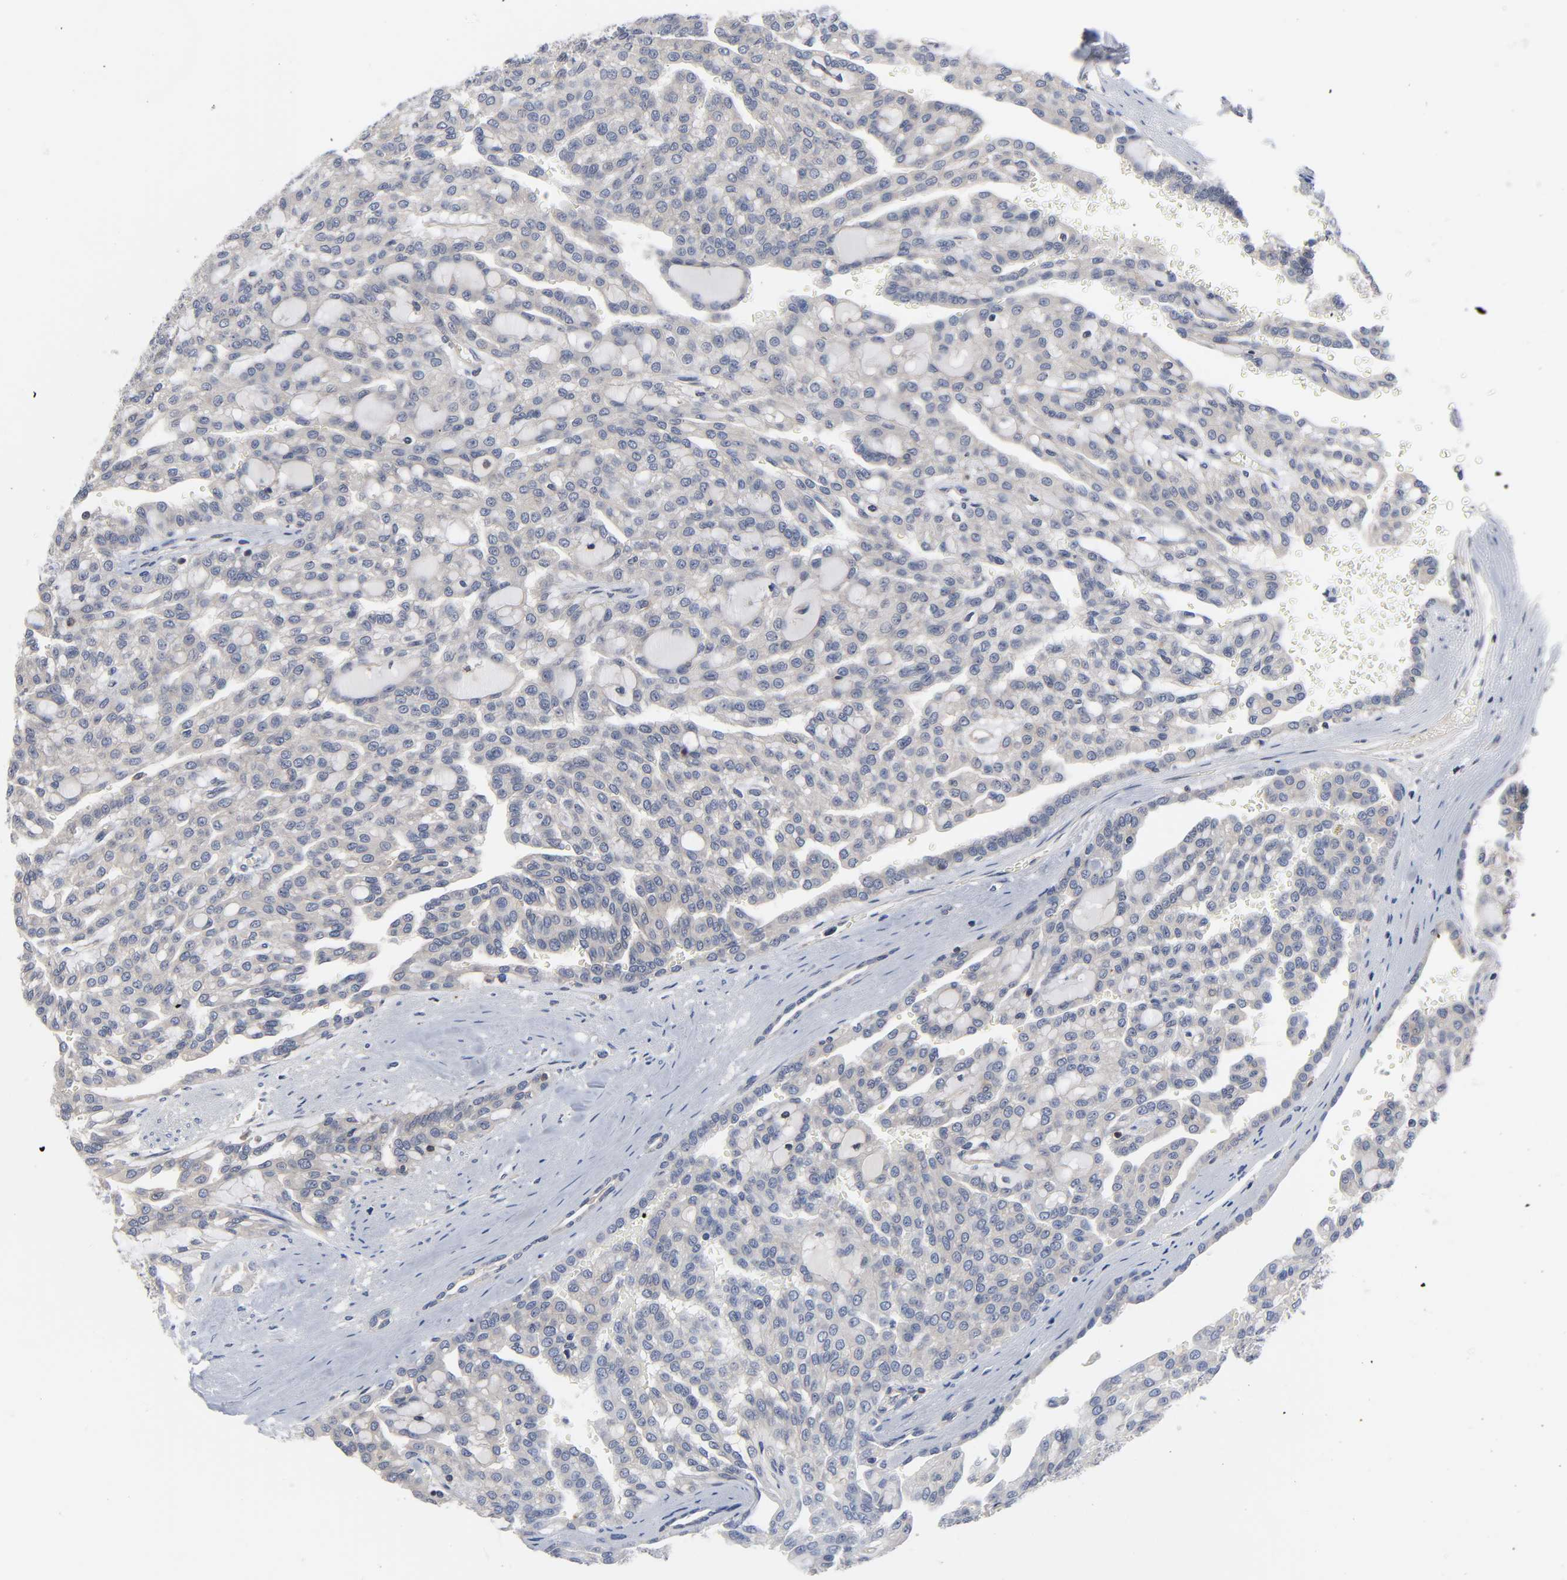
{"staining": {"intensity": "negative", "quantity": "none", "location": "none"}, "tissue": "renal cancer", "cell_type": "Tumor cells", "image_type": "cancer", "snomed": [{"axis": "morphology", "description": "Adenocarcinoma, NOS"}, {"axis": "topography", "description": "Kidney"}], "caption": "This histopathology image is of renal cancer (adenocarcinoma) stained with immunohistochemistry (IHC) to label a protein in brown with the nuclei are counter-stained blue. There is no positivity in tumor cells.", "gene": "DDX10", "patient": {"sex": "male", "age": 63}}